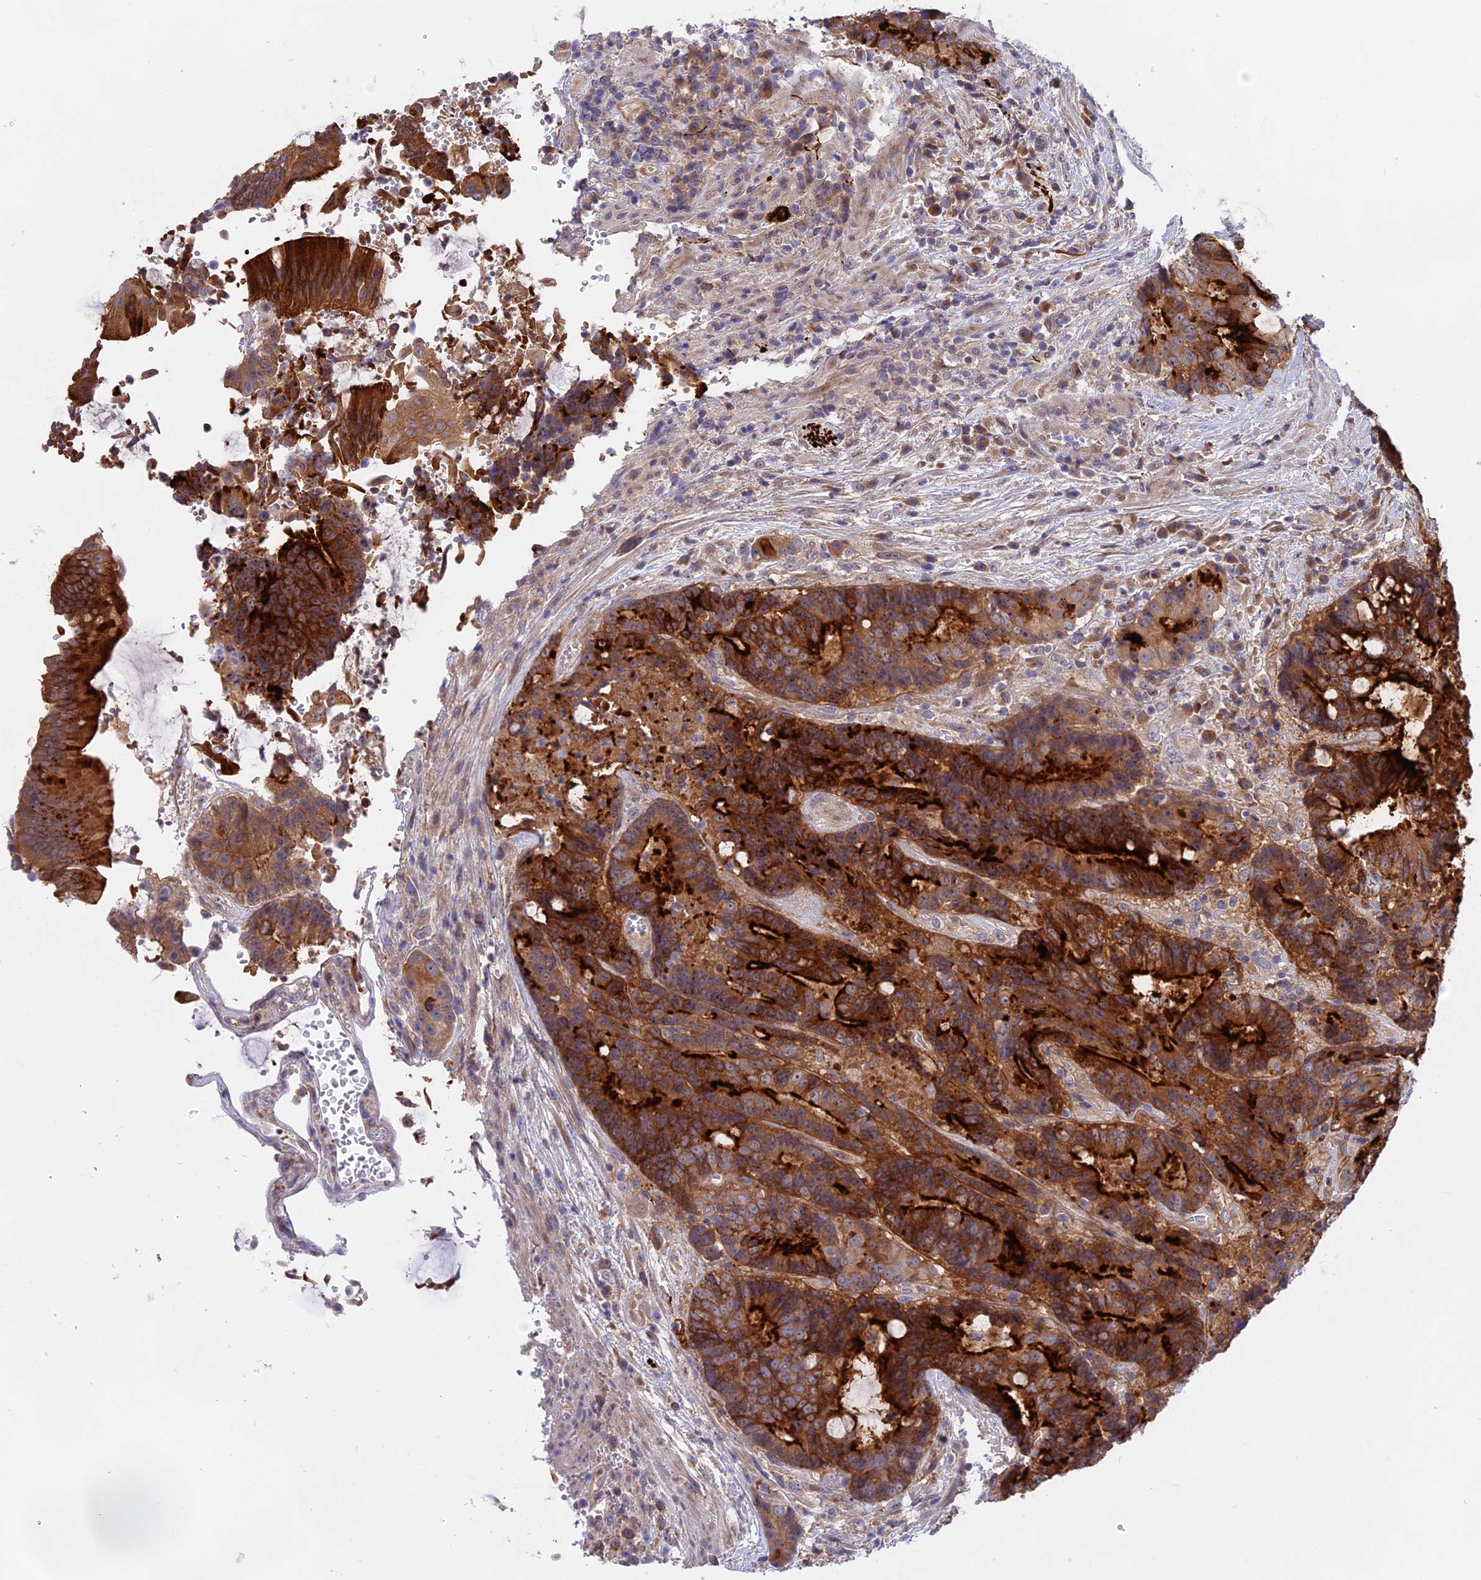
{"staining": {"intensity": "strong", "quantity": ">75%", "location": "cytoplasmic/membranous"}, "tissue": "colorectal cancer", "cell_type": "Tumor cells", "image_type": "cancer", "snomed": [{"axis": "morphology", "description": "Adenocarcinoma, NOS"}, {"axis": "topography", "description": "Rectum"}], "caption": "Colorectal cancer (adenocarcinoma) was stained to show a protein in brown. There is high levels of strong cytoplasmic/membranous expression in approximately >75% of tumor cells. The staining was performed using DAB, with brown indicating positive protein expression. Nuclei are stained blue with hematoxylin.", "gene": "TENT4B", "patient": {"sex": "male", "age": 69}}